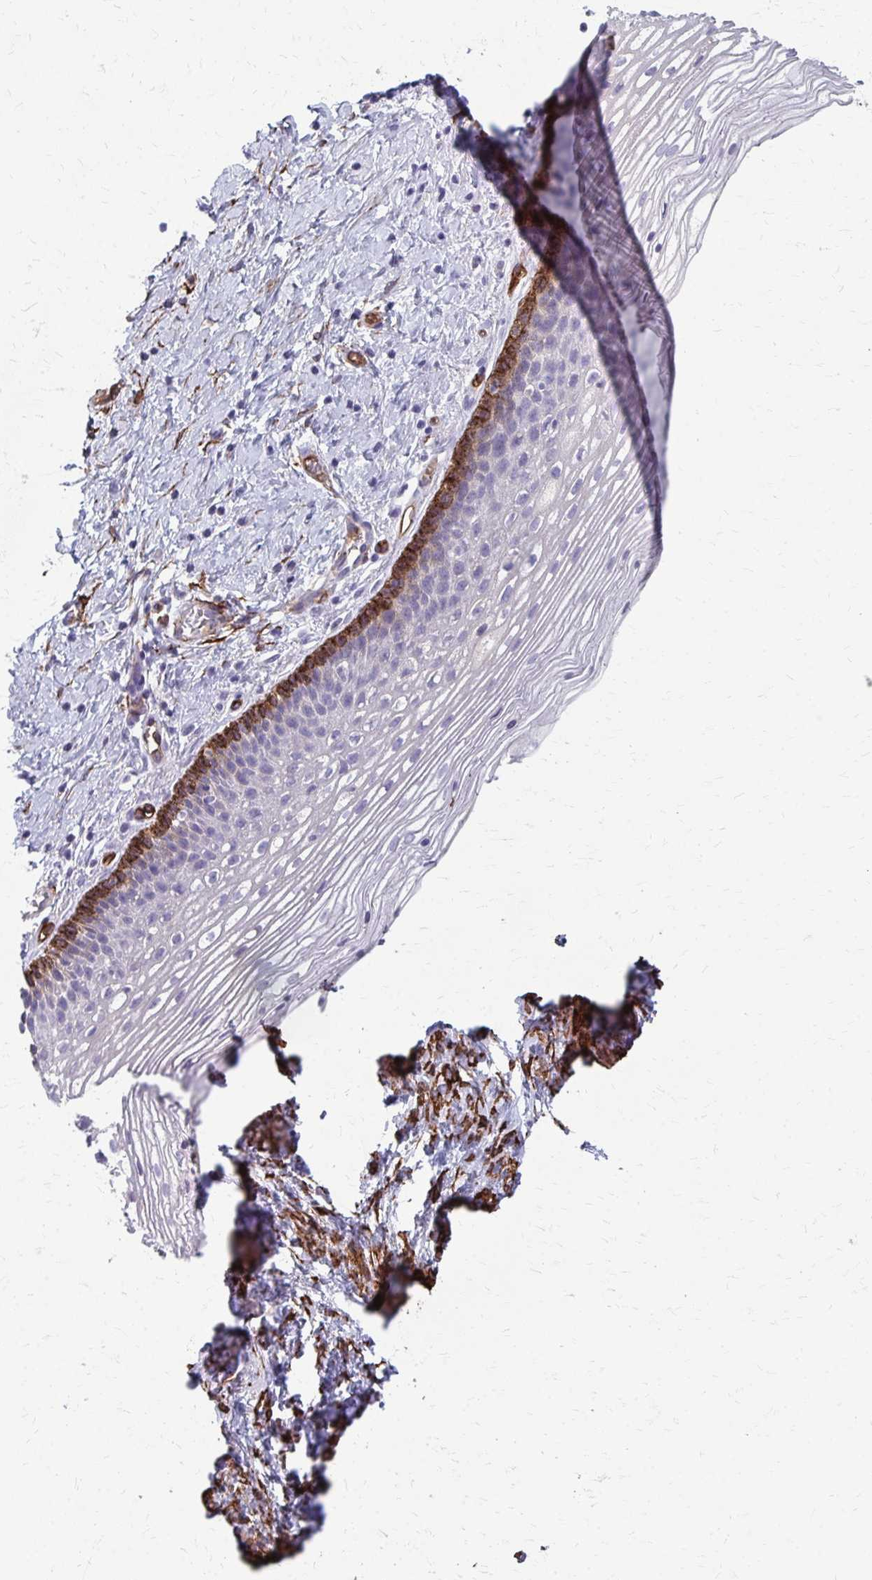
{"staining": {"intensity": "negative", "quantity": "none", "location": "none"}, "tissue": "cervix", "cell_type": "Glandular cells", "image_type": "normal", "snomed": [{"axis": "morphology", "description": "Normal tissue, NOS"}, {"axis": "topography", "description": "Cervix"}], "caption": "Immunohistochemistry micrograph of normal cervix stained for a protein (brown), which exhibits no staining in glandular cells.", "gene": "ADIPOQ", "patient": {"sex": "female", "age": 34}}